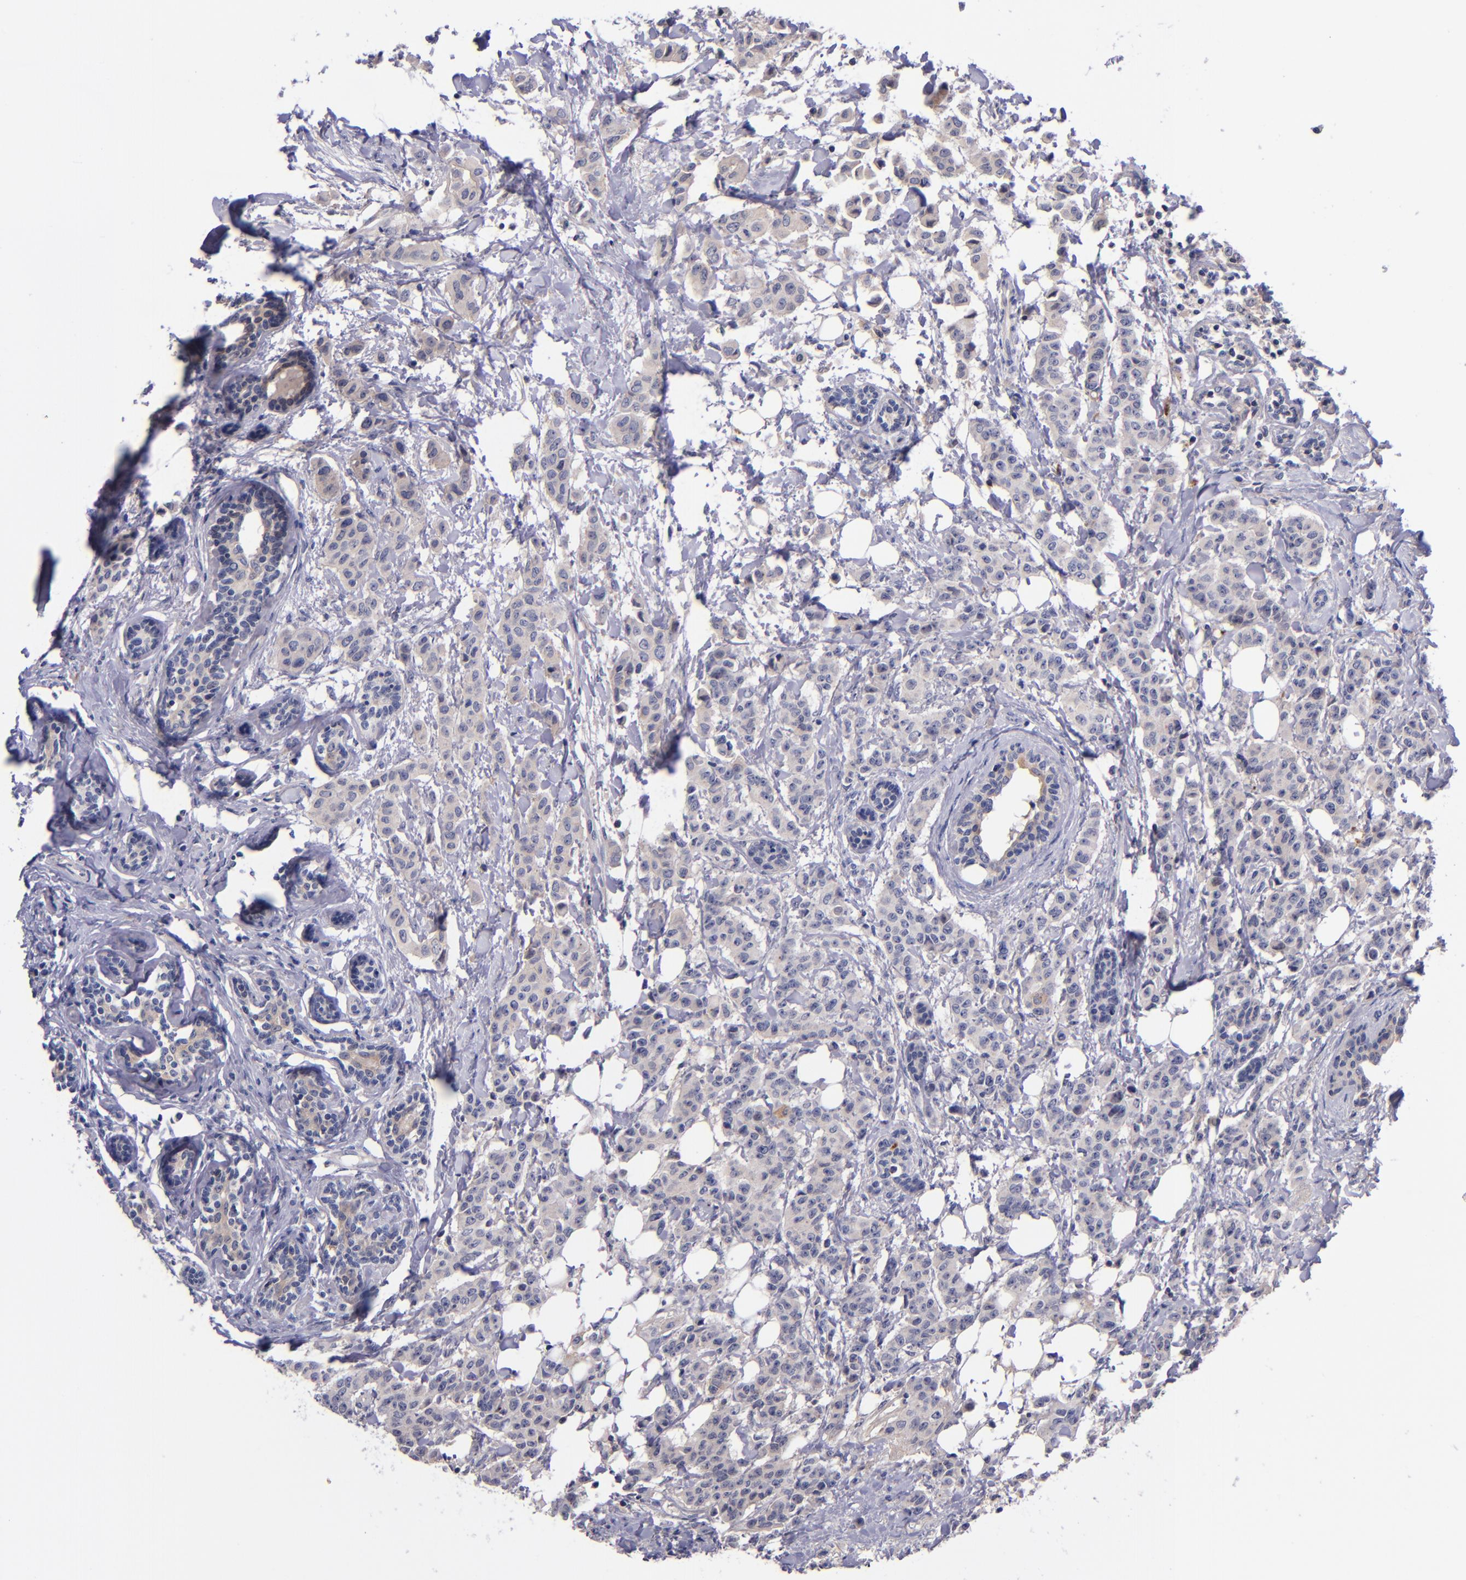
{"staining": {"intensity": "weak", "quantity": ">75%", "location": "cytoplasmic/membranous"}, "tissue": "breast cancer", "cell_type": "Tumor cells", "image_type": "cancer", "snomed": [{"axis": "morphology", "description": "Duct carcinoma"}, {"axis": "topography", "description": "Breast"}], "caption": "A micrograph of breast cancer stained for a protein demonstrates weak cytoplasmic/membranous brown staining in tumor cells.", "gene": "RBP4", "patient": {"sex": "female", "age": 40}}